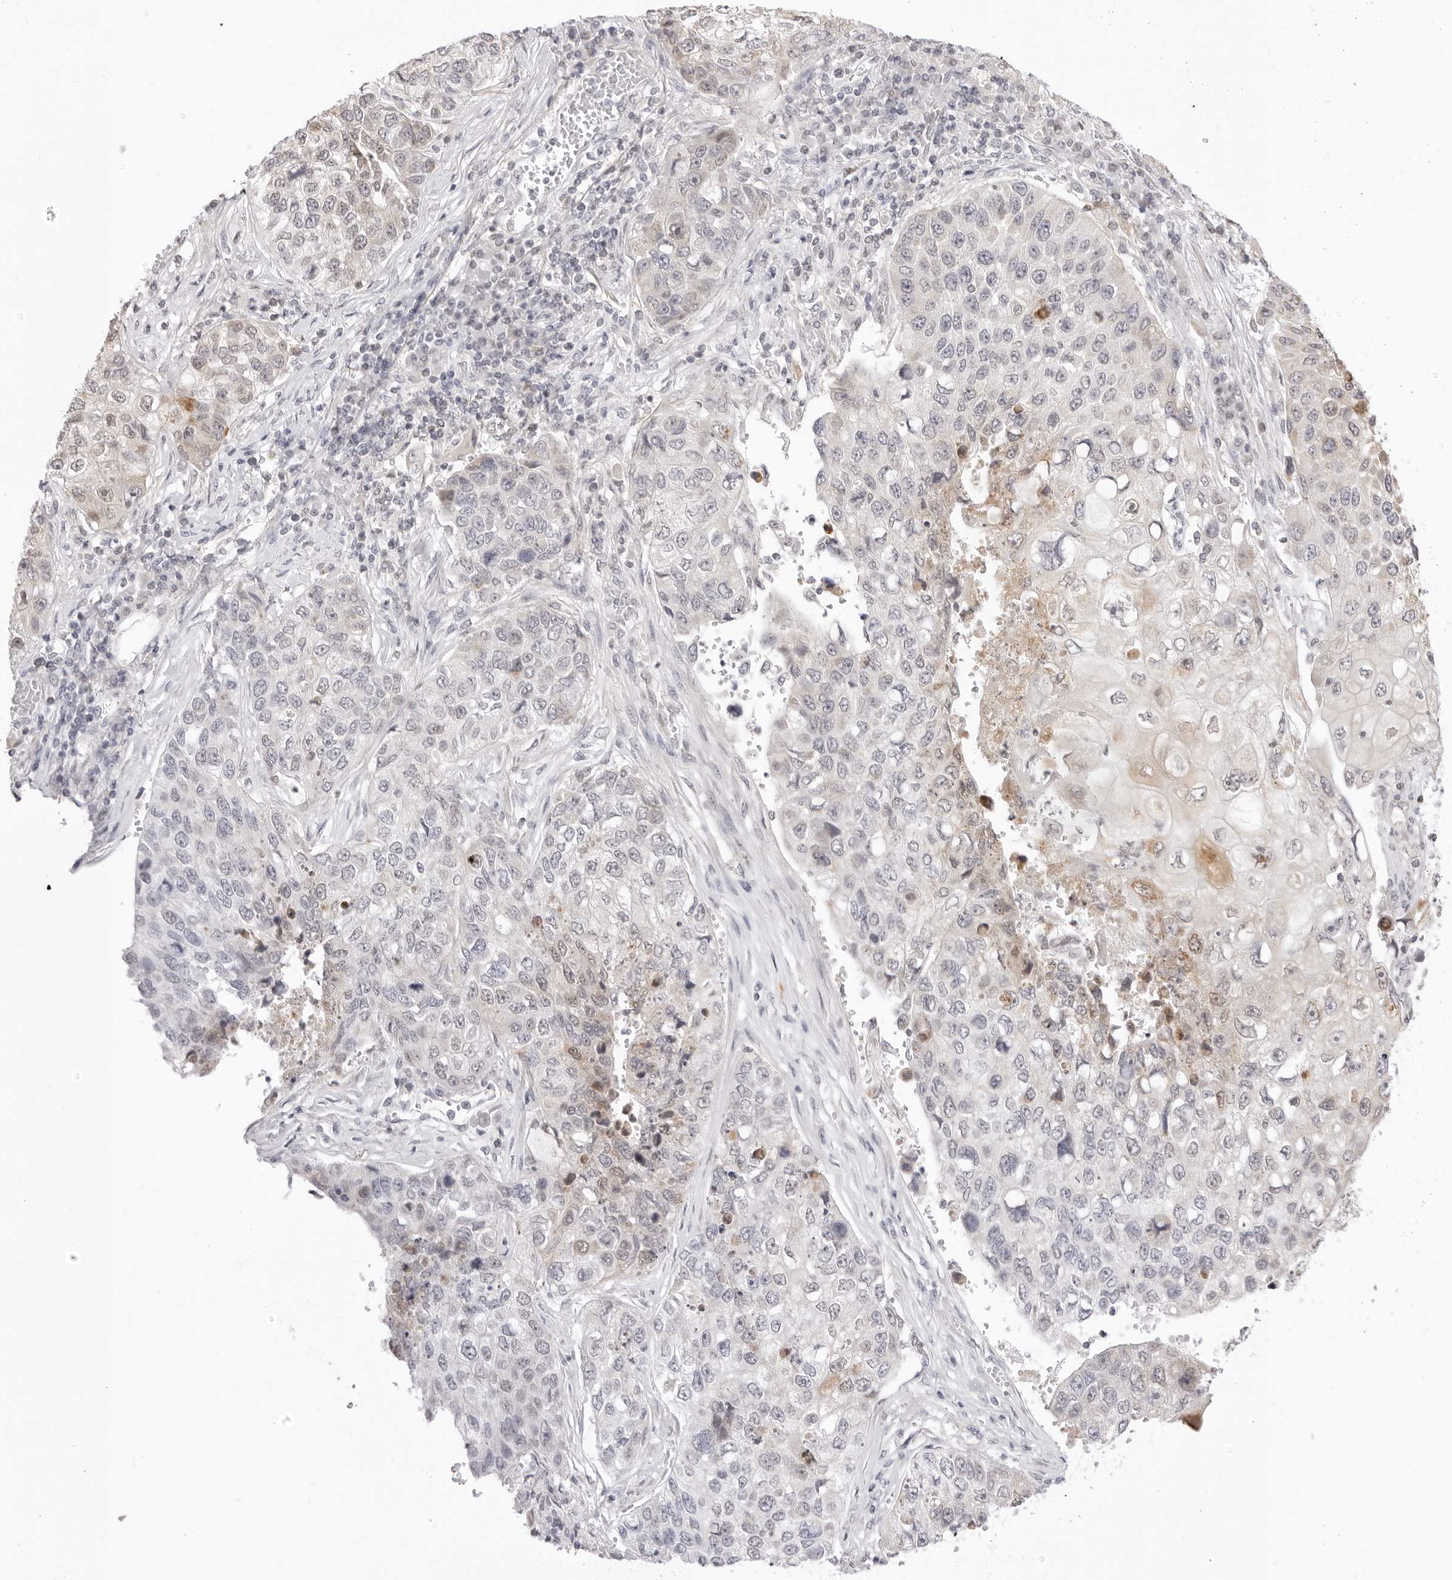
{"staining": {"intensity": "negative", "quantity": "none", "location": "none"}, "tissue": "lung cancer", "cell_type": "Tumor cells", "image_type": "cancer", "snomed": [{"axis": "morphology", "description": "Squamous cell carcinoma, NOS"}, {"axis": "topography", "description": "Lung"}], "caption": "Immunohistochemistry photomicrograph of lung squamous cell carcinoma stained for a protein (brown), which reveals no positivity in tumor cells.", "gene": "FDPS", "patient": {"sex": "male", "age": 61}}